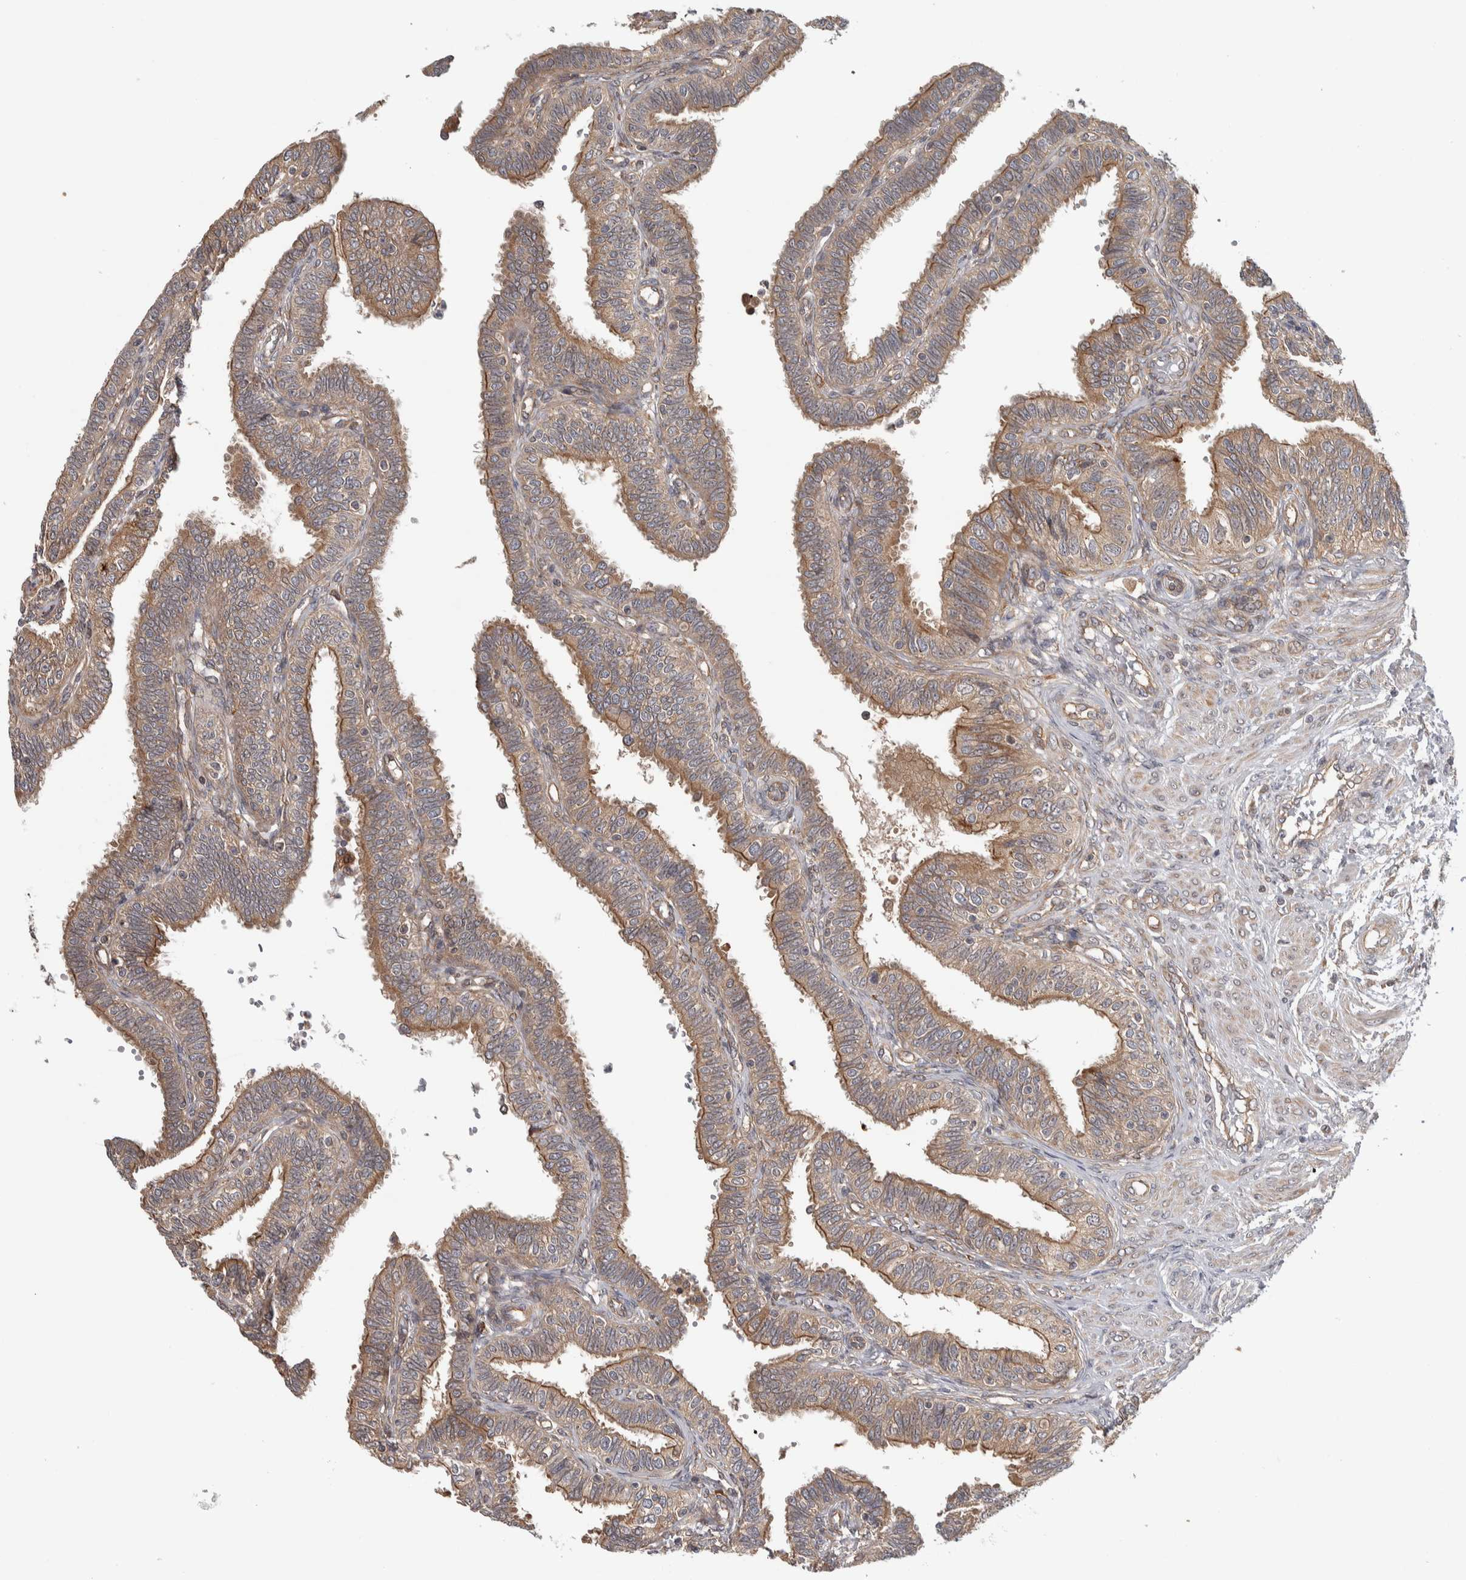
{"staining": {"intensity": "weak", "quantity": ">75%", "location": "cytoplasmic/membranous"}, "tissue": "fallopian tube", "cell_type": "Glandular cells", "image_type": "normal", "snomed": [{"axis": "morphology", "description": "Normal tissue, NOS"}, {"axis": "topography", "description": "Fallopian tube"}, {"axis": "topography", "description": "Placenta"}], "caption": "A high-resolution micrograph shows immunohistochemistry (IHC) staining of benign fallopian tube, which exhibits weak cytoplasmic/membranous expression in approximately >75% of glandular cells.", "gene": "TBC1D31", "patient": {"sex": "female", "age": 34}}